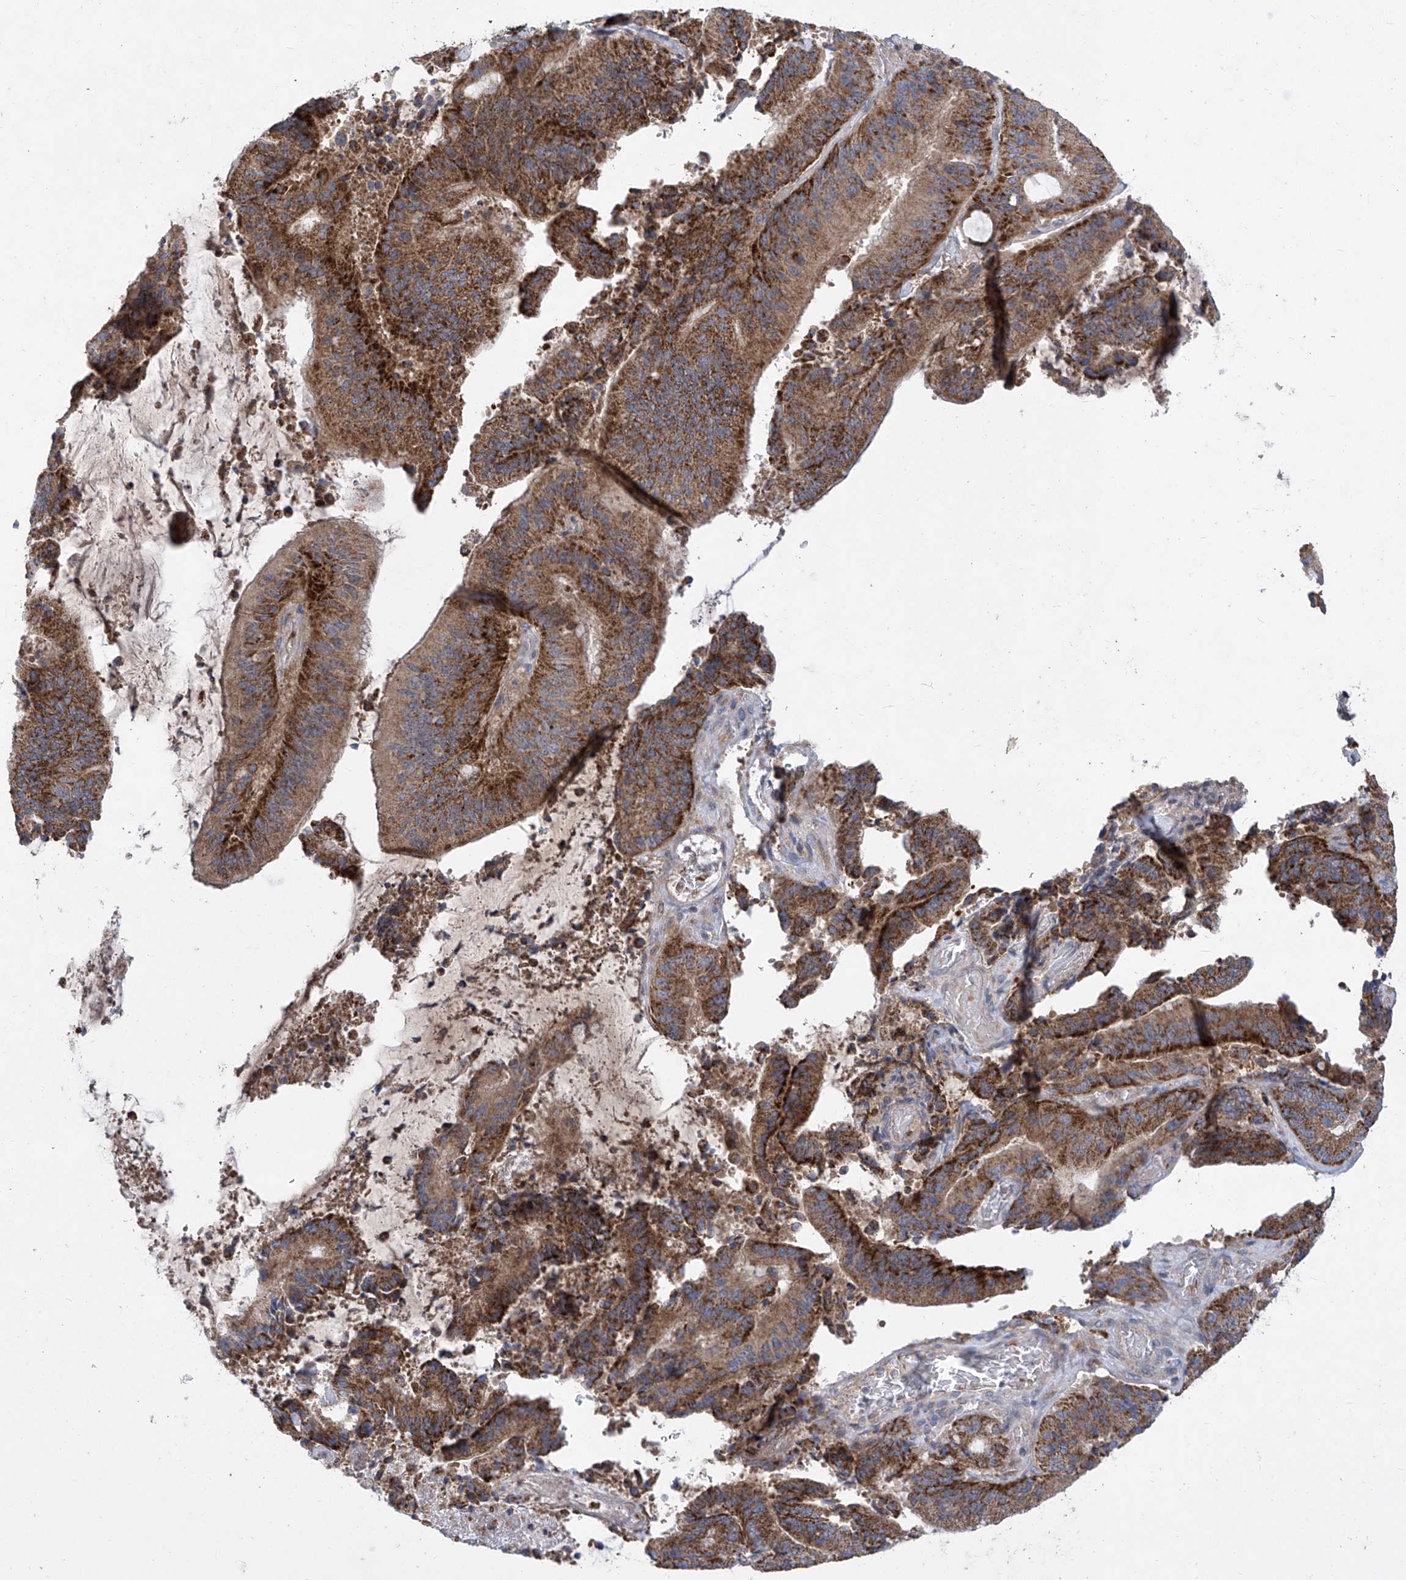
{"staining": {"intensity": "strong", "quantity": ">75%", "location": "cytoplasmic/membranous"}, "tissue": "liver cancer", "cell_type": "Tumor cells", "image_type": "cancer", "snomed": [{"axis": "morphology", "description": "Normal tissue, NOS"}, {"axis": "morphology", "description": "Cholangiocarcinoma"}, {"axis": "topography", "description": "Liver"}, {"axis": "topography", "description": "Peripheral nerve tissue"}], "caption": "Immunohistochemical staining of liver cancer reveals strong cytoplasmic/membranous protein positivity in approximately >75% of tumor cells. (Brightfield microscopy of DAB IHC at high magnification).", "gene": "COQ3", "patient": {"sex": "female", "age": 73}}